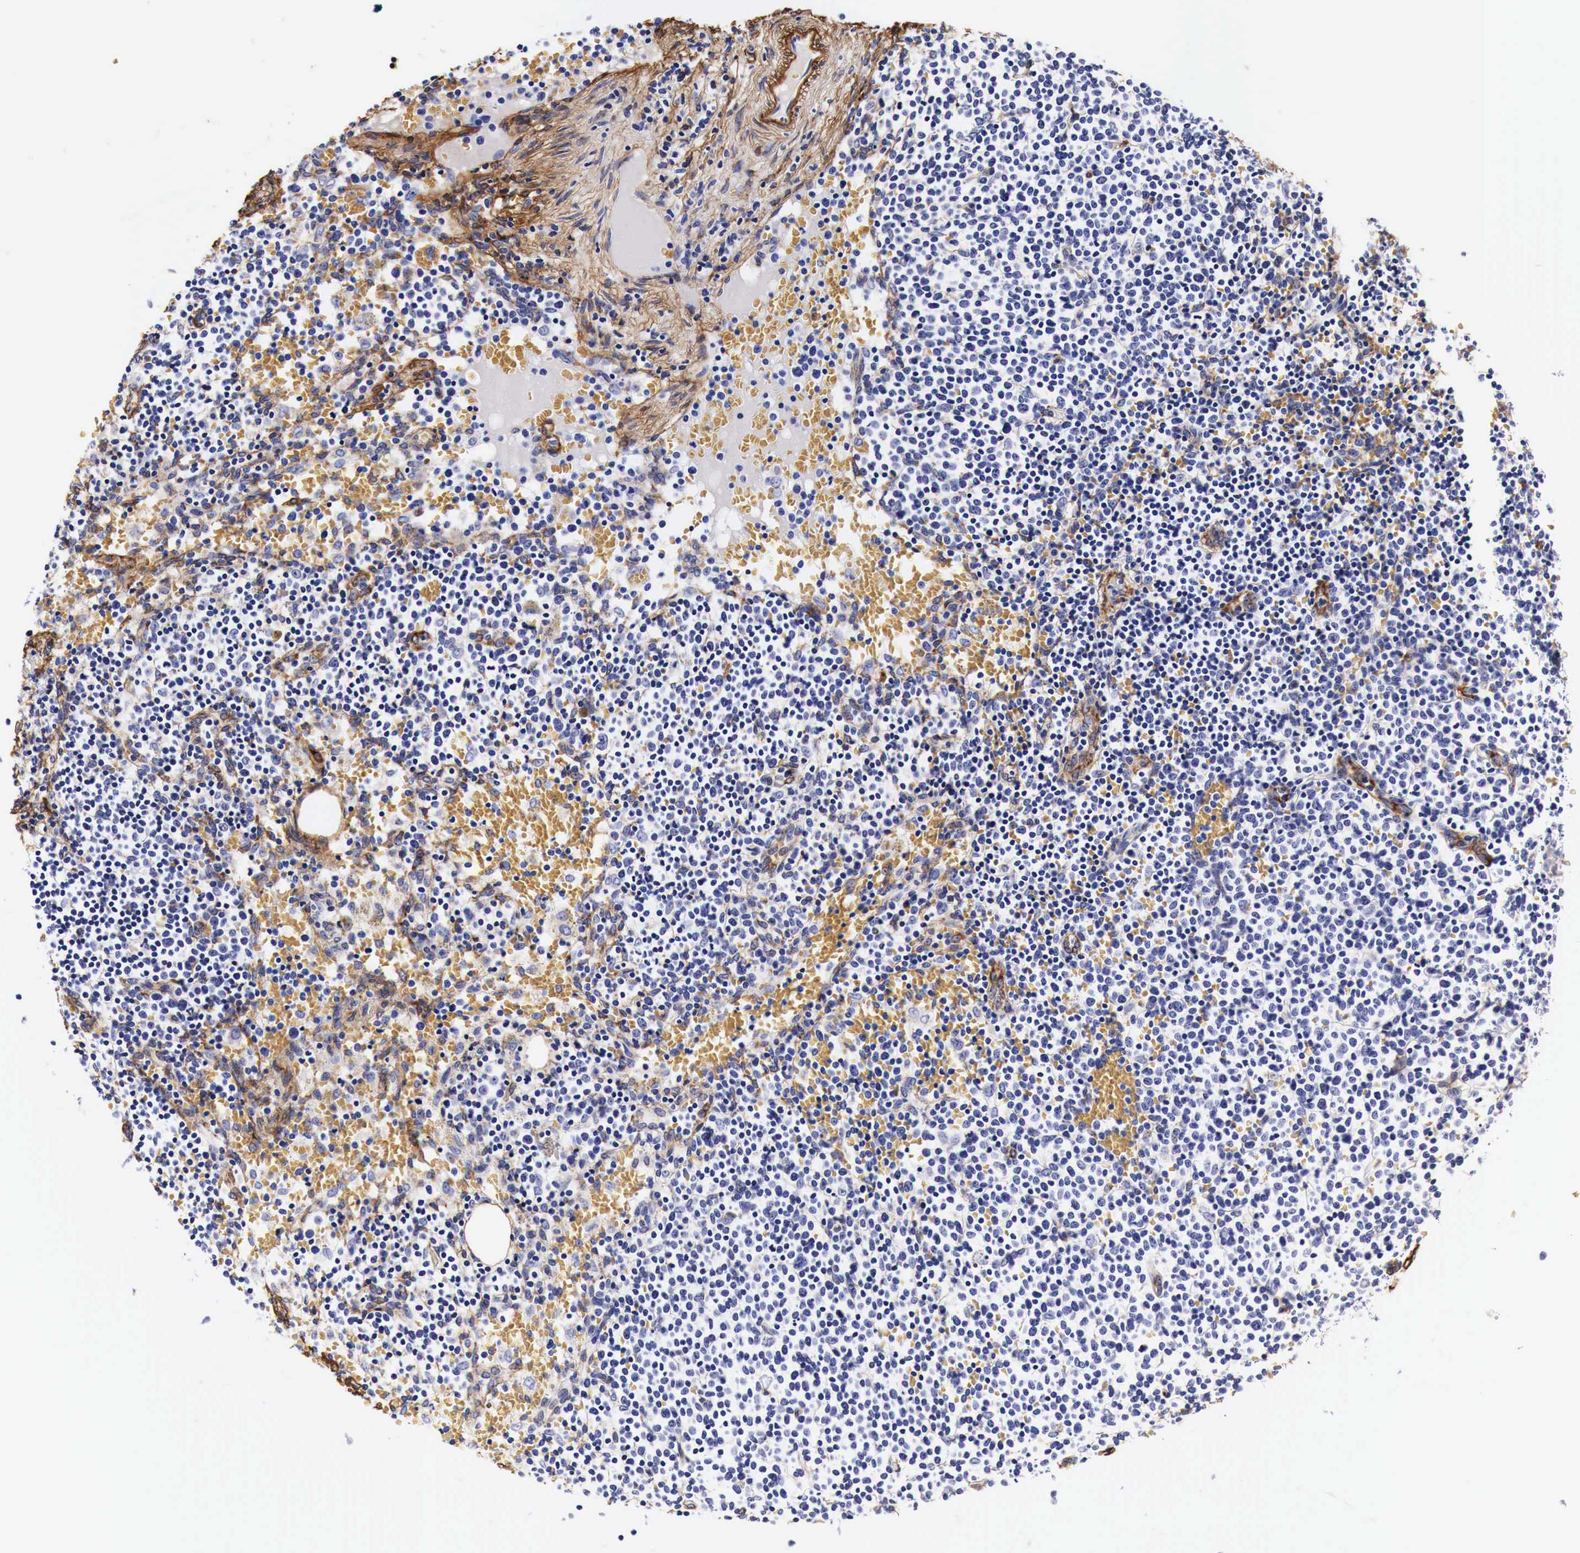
{"staining": {"intensity": "negative", "quantity": "none", "location": "none"}, "tissue": "lymphoma", "cell_type": "Tumor cells", "image_type": "cancer", "snomed": [{"axis": "morphology", "description": "Malignant lymphoma, non-Hodgkin's type, High grade"}, {"axis": "topography", "description": "Lymph node"}], "caption": "An image of high-grade malignant lymphoma, non-Hodgkin's type stained for a protein shows no brown staining in tumor cells.", "gene": "LAMB2", "patient": {"sex": "female", "age": 76}}